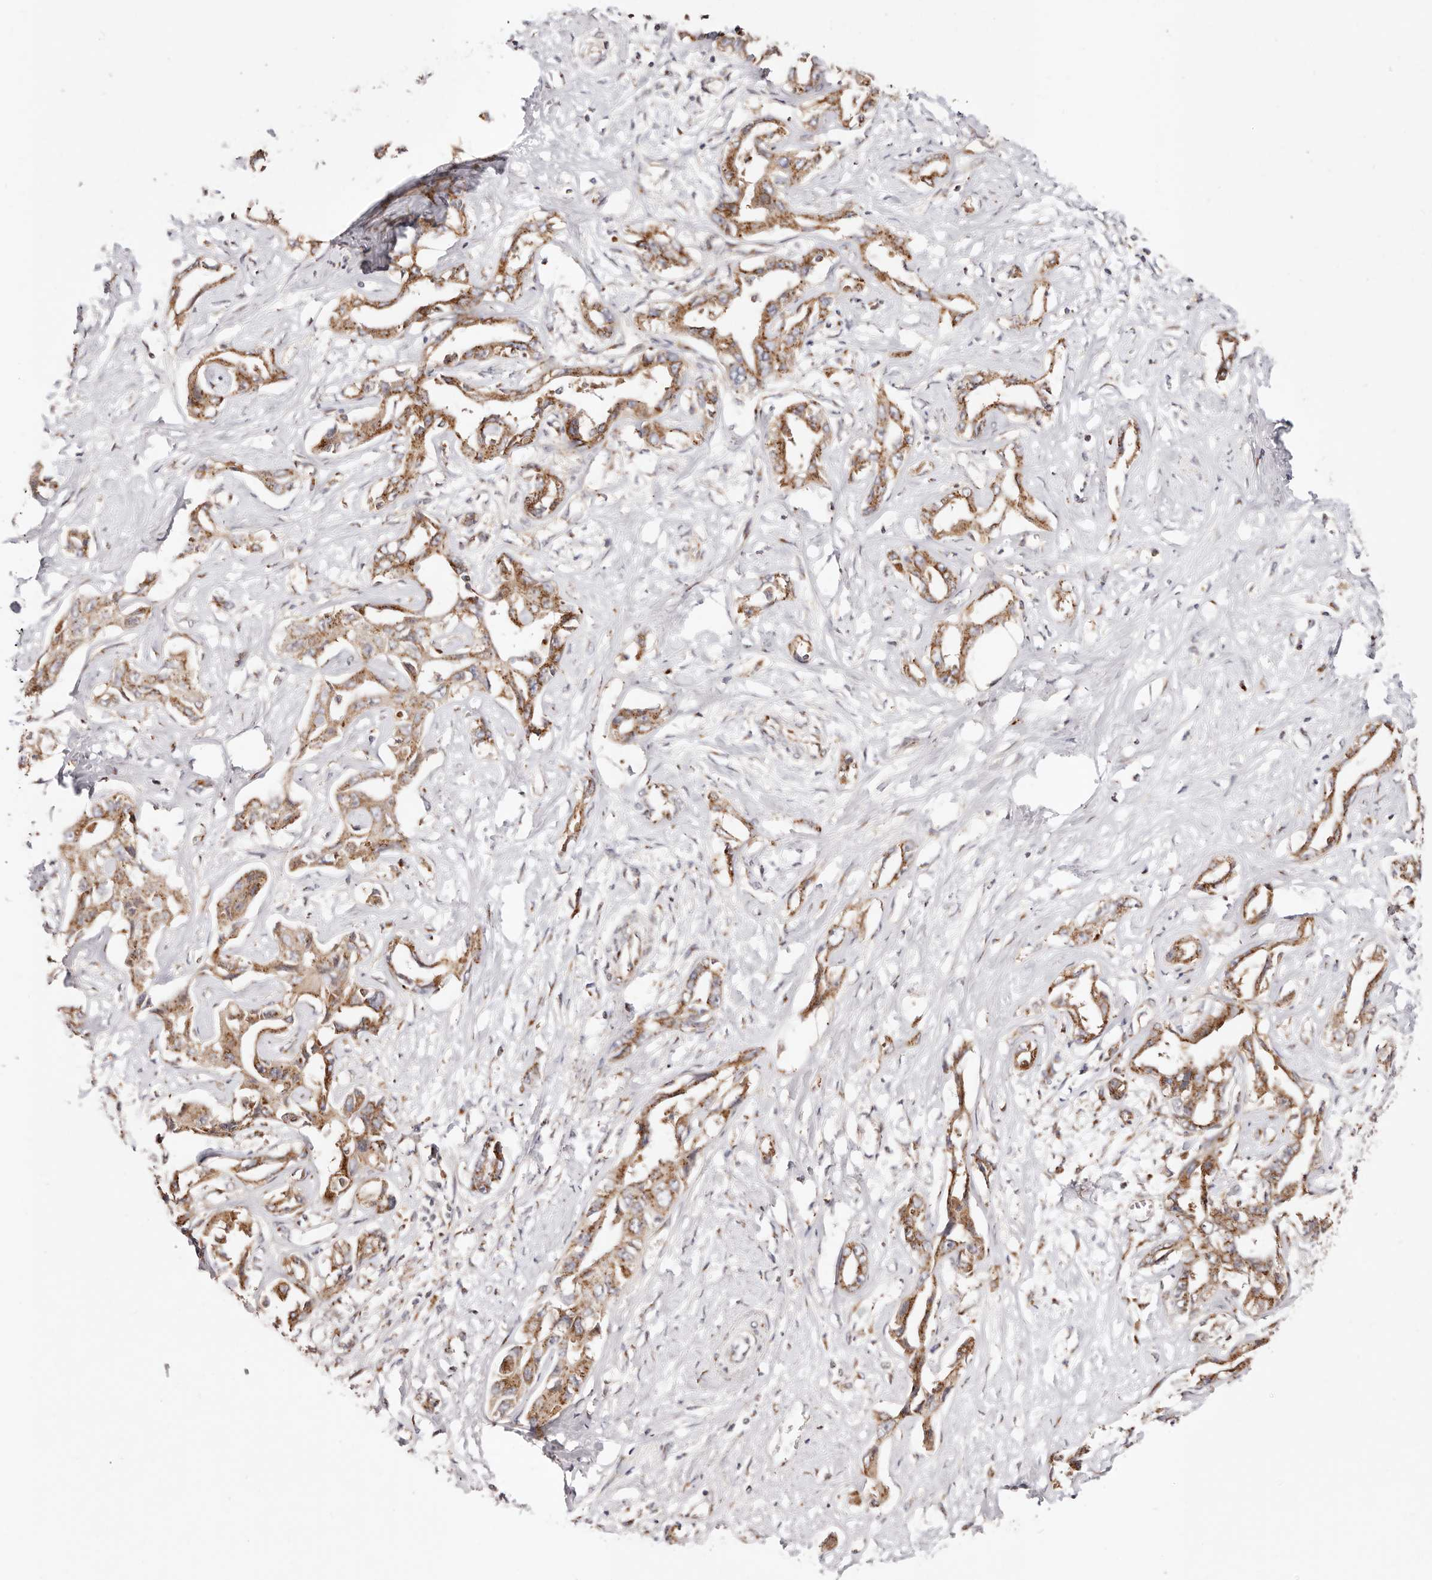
{"staining": {"intensity": "moderate", "quantity": ">75%", "location": "cytoplasmic/membranous"}, "tissue": "liver cancer", "cell_type": "Tumor cells", "image_type": "cancer", "snomed": [{"axis": "morphology", "description": "Cholangiocarcinoma"}, {"axis": "topography", "description": "Liver"}], "caption": "IHC photomicrograph of liver cancer stained for a protein (brown), which exhibits medium levels of moderate cytoplasmic/membranous positivity in about >75% of tumor cells.", "gene": "MAPK6", "patient": {"sex": "male", "age": 59}}